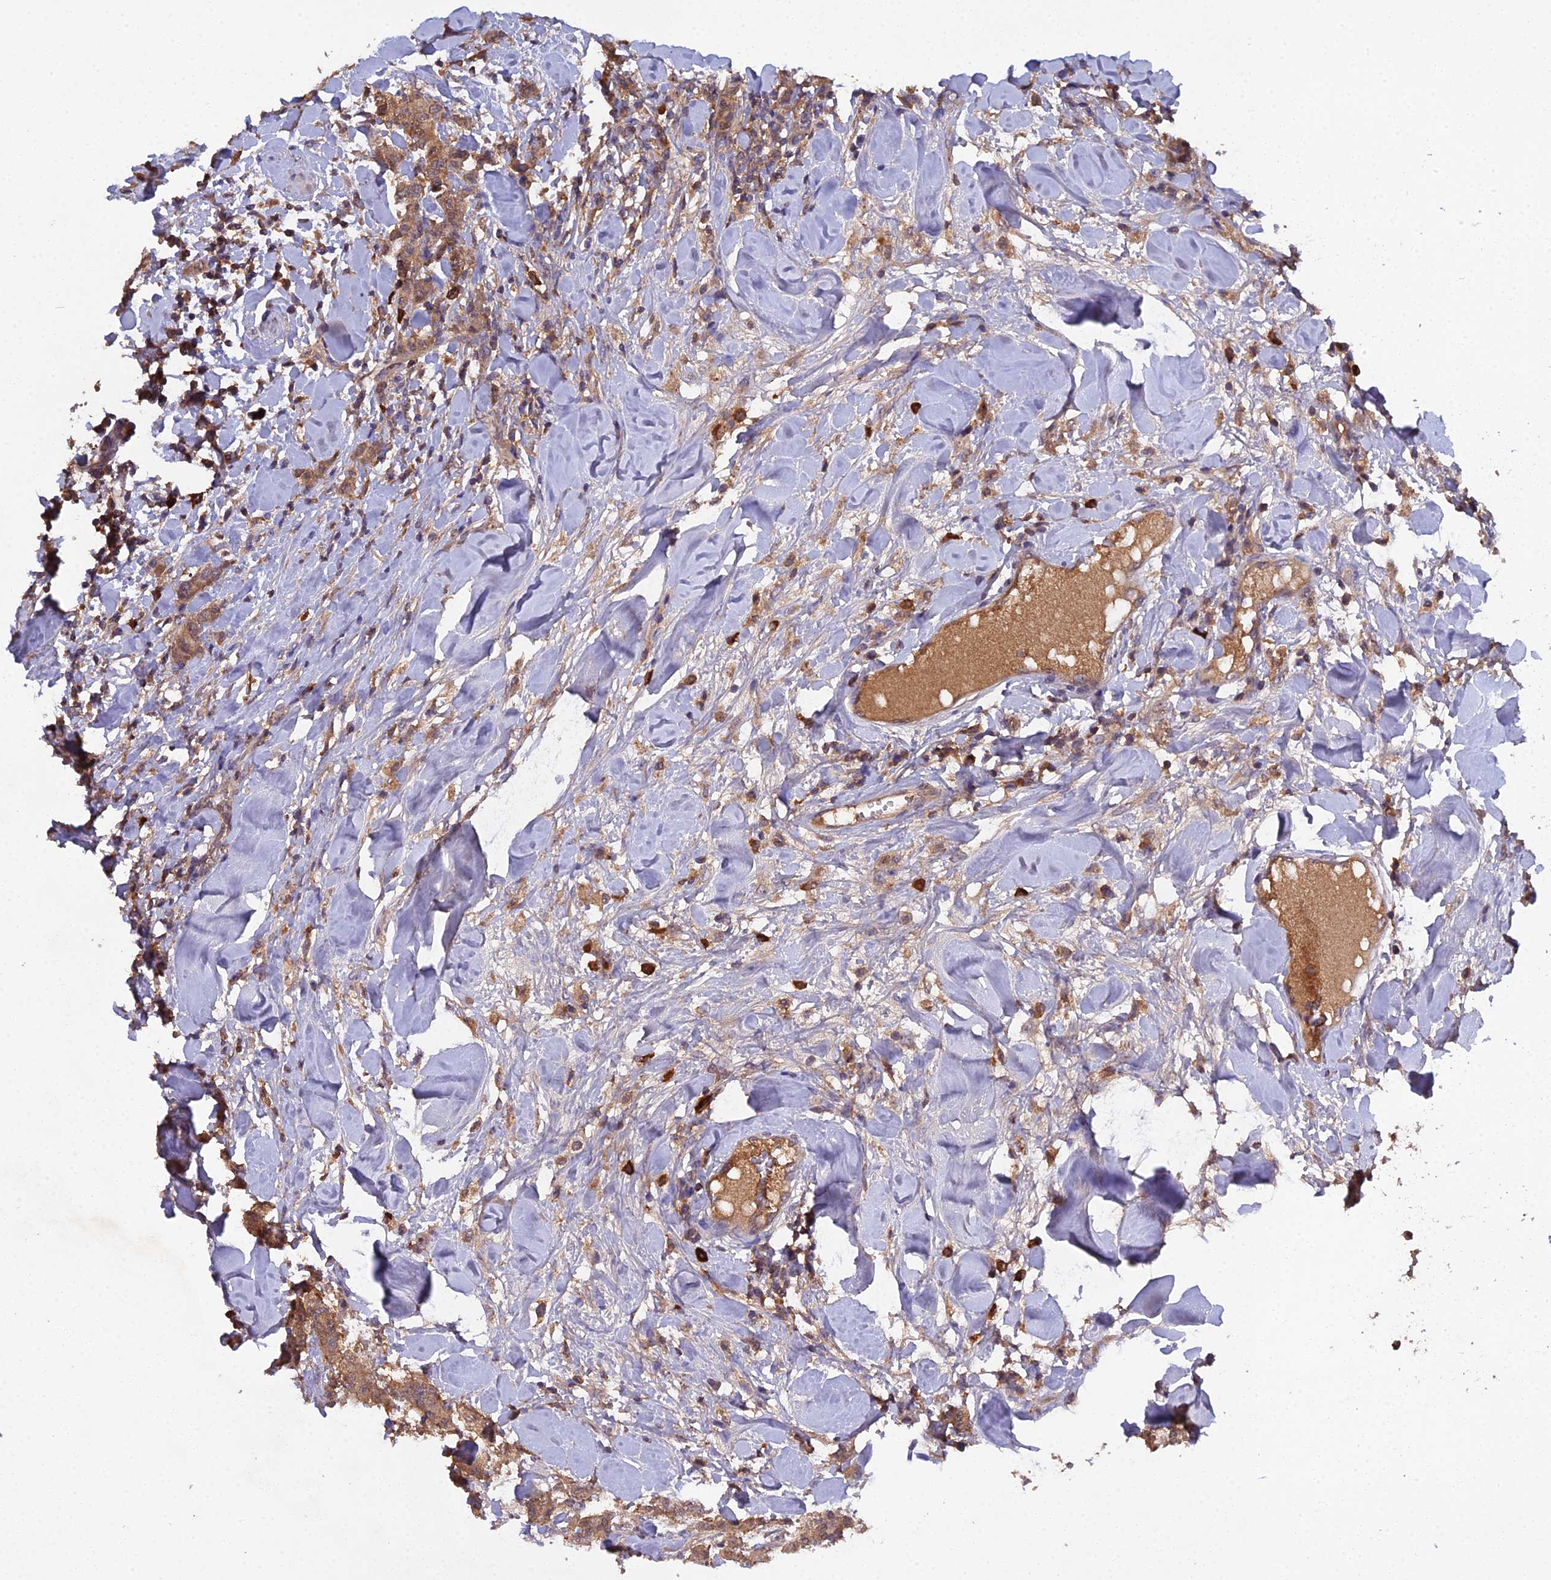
{"staining": {"intensity": "moderate", "quantity": ">75%", "location": "cytoplasmic/membranous"}, "tissue": "breast cancer", "cell_type": "Tumor cells", "image_type": "cancer", "snomed": [{"axis": "morphology", "description": "Duct carcinoma"}, {"axis": "topography", "description": "Breast"}], "caption": "IHC of infiltrating ductal carcinoma (breast) reveals medium levels of moderate cytoplasmic/membranous staining in approximately >75% of tumor cells.", "gene": "TMEM258", "patient": {"sex": "female", "age": 40}}